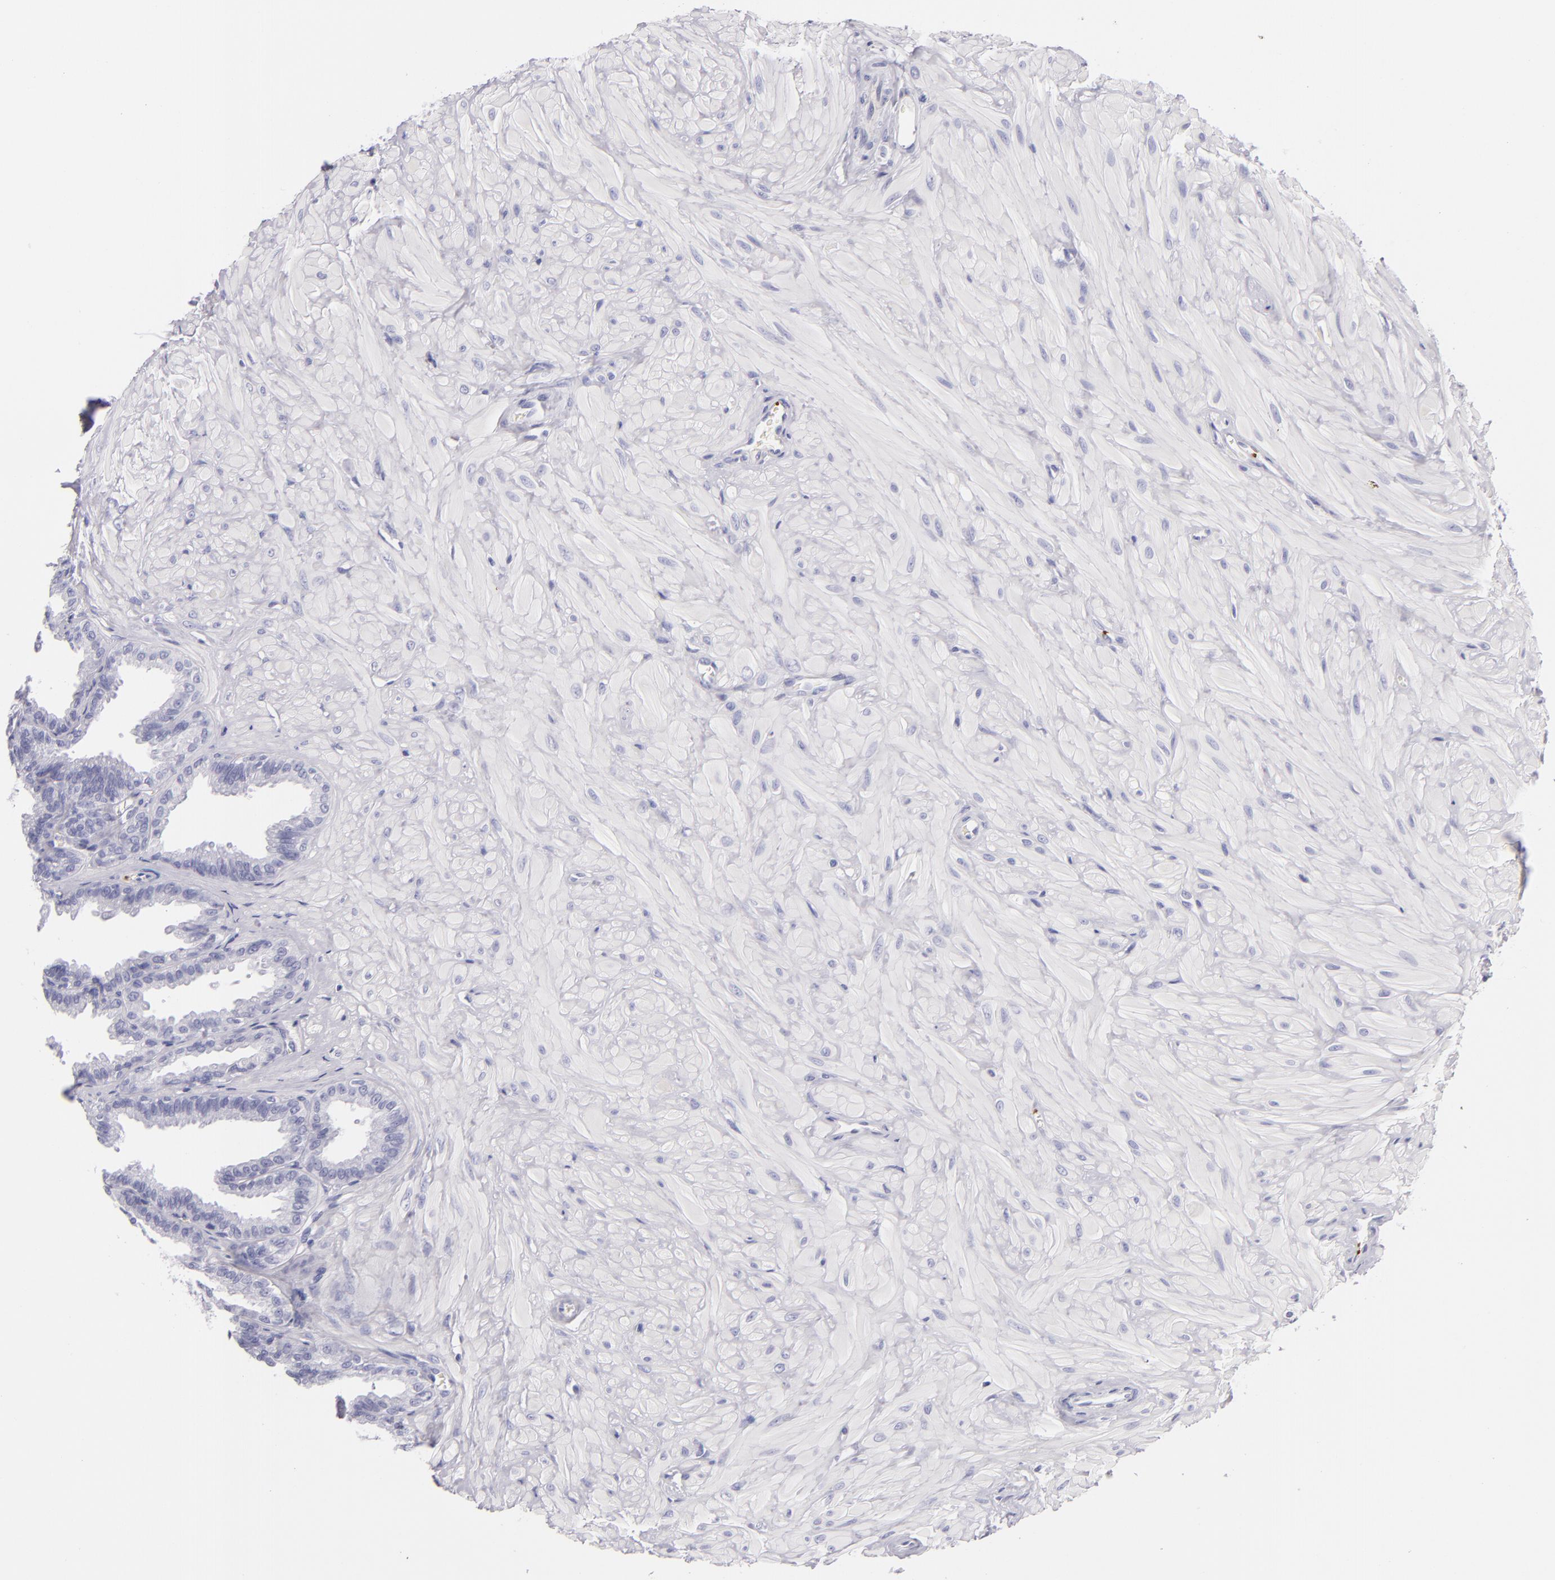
{"staining": {"intensity": "negative", "quantity": "none", "location": "none"}, "tissue": "seminal vesicle", "cell_type": "Glandular cells", "image_type": "normal", "snomed": [{"axis": "morphology", "description": "Normal tissue, NOS"}, {"axis": "topography", "description": "Seminal veicle"}], "caption": "DAB immunohistochemical staining of benign seminal vesicle reveals no significant positivity in glandular cells.", "gene": "GP1BA", "patient": {"sex": "male", "age": 26}}